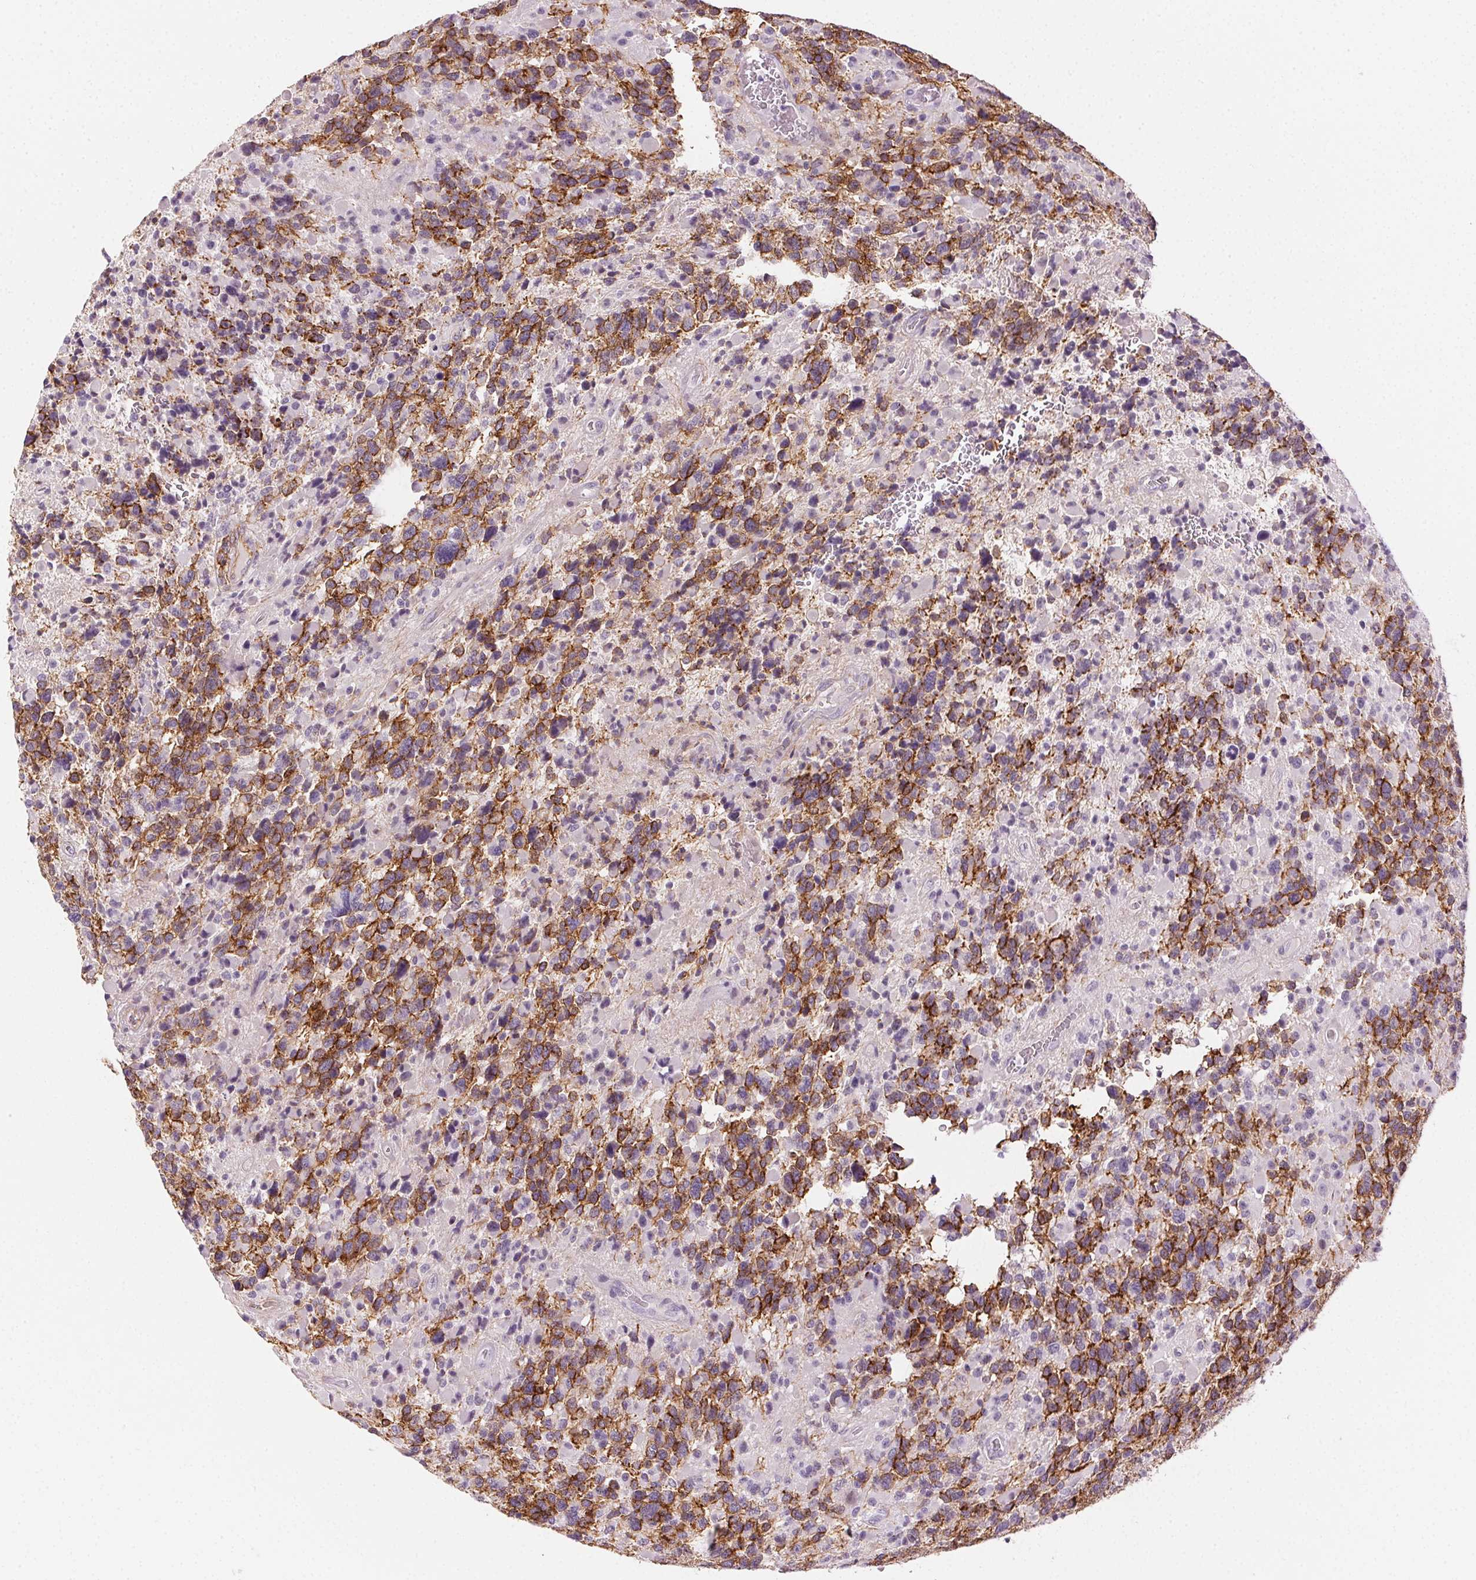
{"staining": {"intensity": "strong", "quantity": "25%-75%", "location": "cytoplasmic/membranous"}, "tissue": "glioma", "cell_type": "Tumor cells", "image_type": "cancer", "snomed": [{"axis": "morphology", "description": "Glioma, malignant, High grade"}, {"axis": "topography", "description": "Brain"}], "caption": "Immunohistochemistry micrograph of neoplastic tissue: human high-grade glioma (malignant) stained using immunohistochemistry (IHC) shows high levels of strong protein expression localized specifically in the cytoplasmic/membranous of tumor cells, appearing as a cytoplasmic/membranous brown color.", "gene": "AIF1L", "patient": {"sex": "female", "age": 40}}